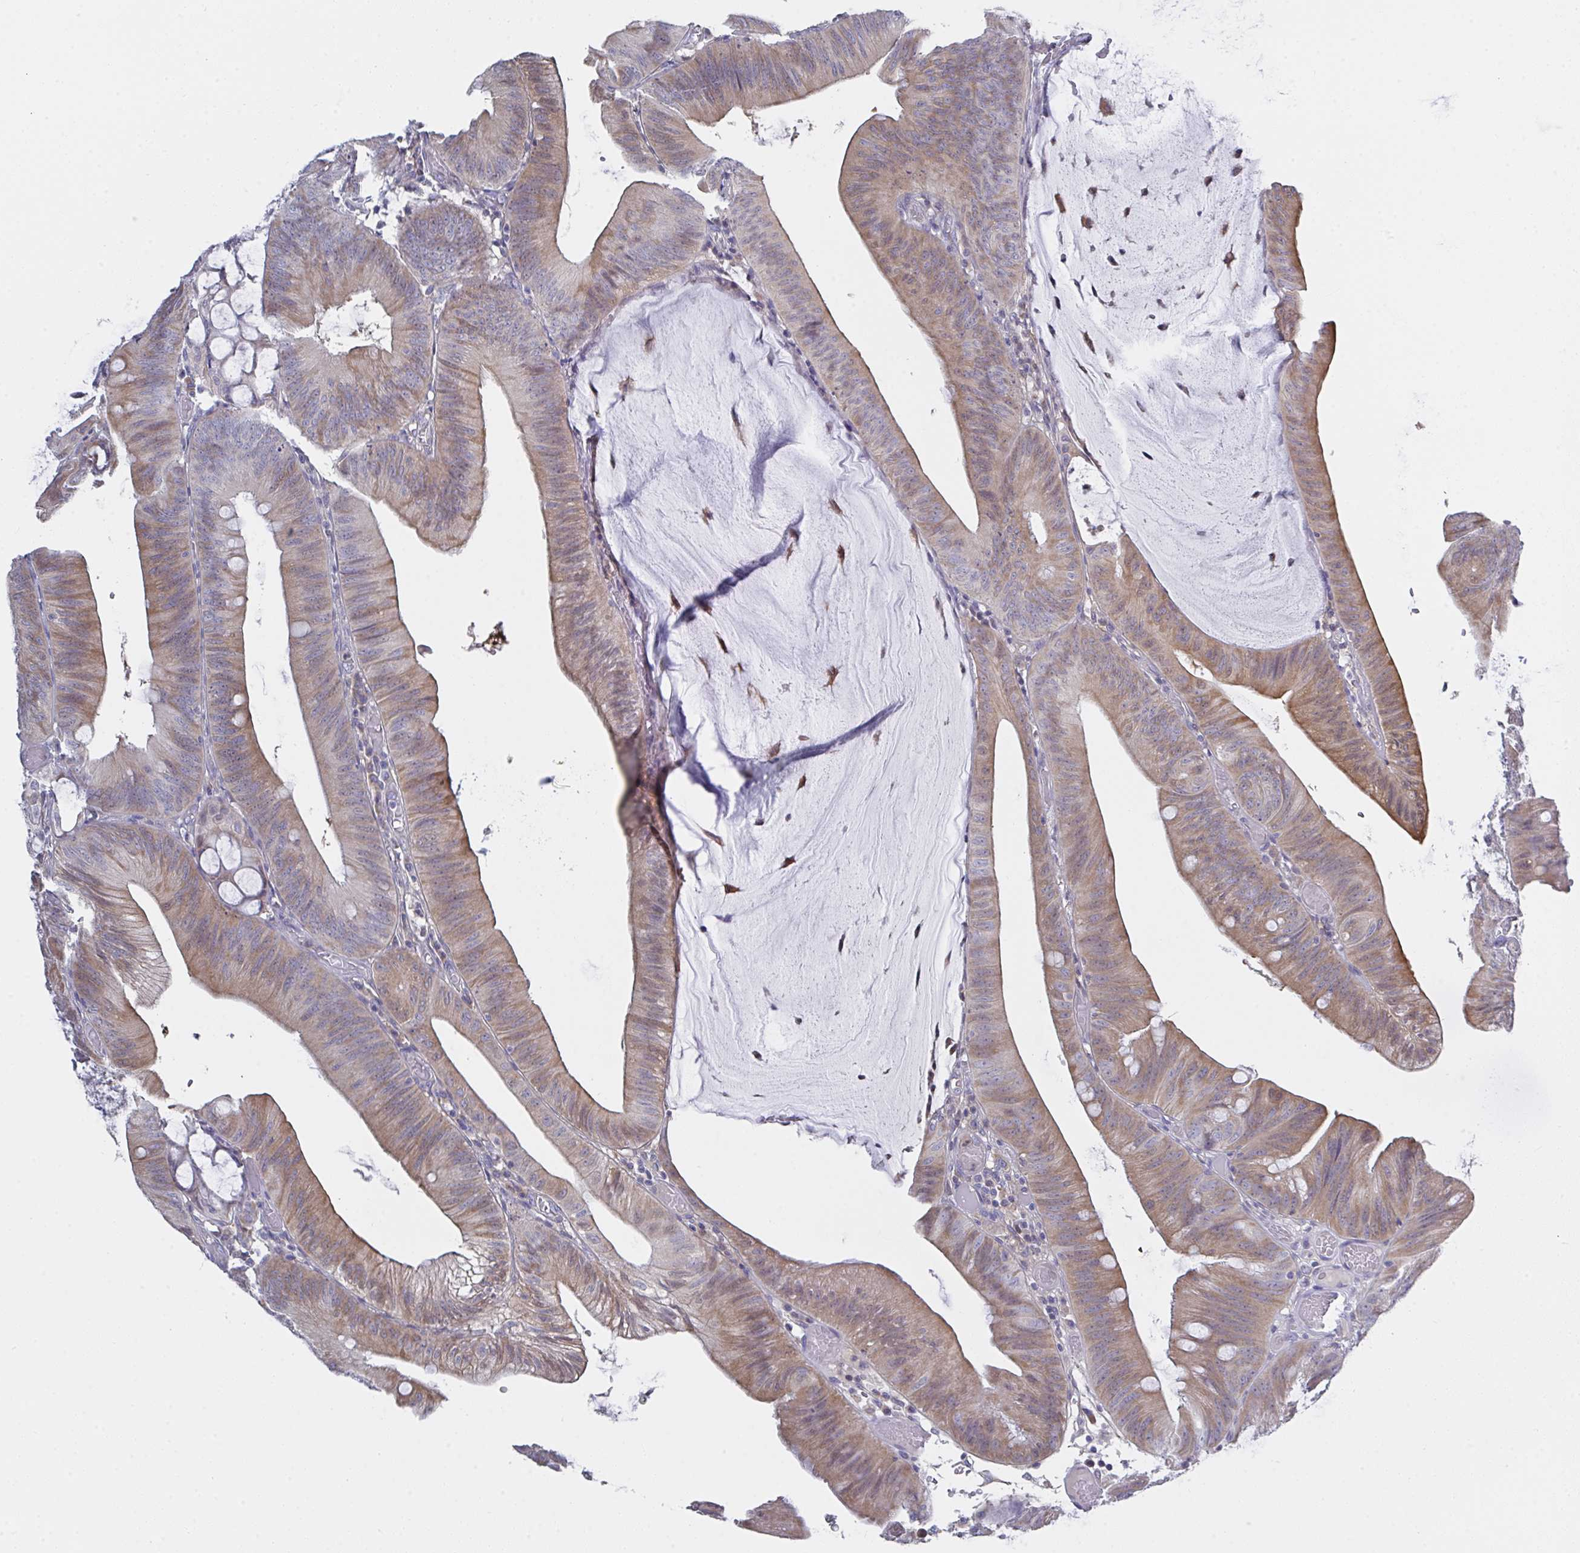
{"staining": {"intensity": "moderate", "quantity": "25%-75%", "location": "cytoplasmic/membranous"}, "tissue": "colorectal cancer", "cell_type": "Tumor cells", "image_type": "cancer", "snomed": [{"axis": "morphology", "description": "Adenocarcinoma, NOS"}, {"axis": "topography", "description": "Colon"}], "caption": "Moderate cytoplasmic/membranous expression is identified in about 25%-75% of tumor cells in adenocarcinoma (colorectal). Nuclei are stained in blue.", "gene": "FBXO47", "patient": {"sex": "male", "age": 84}}